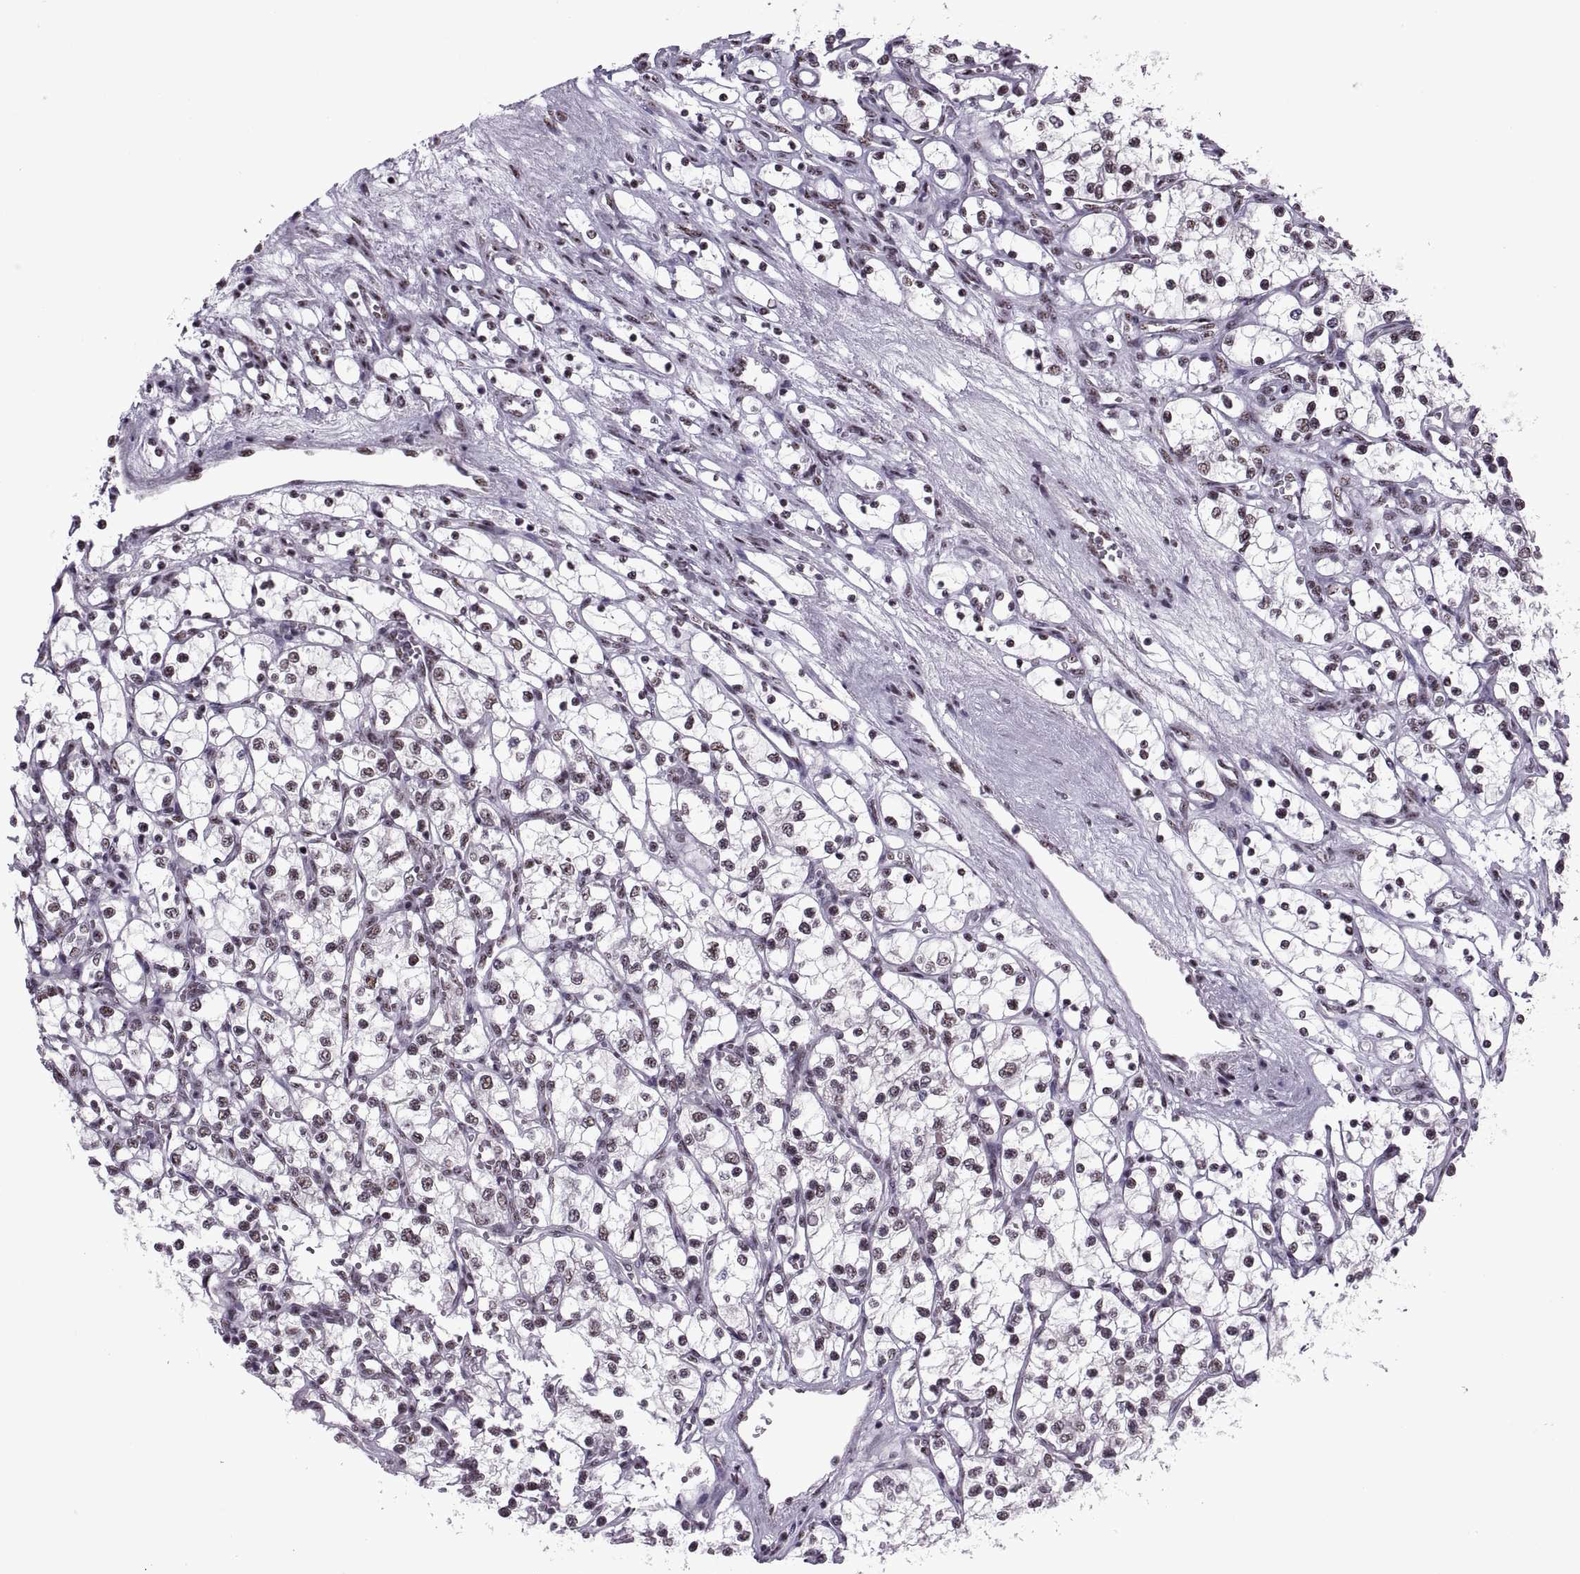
{"staining": {"intensity": "weak", "quantity": ">75%", "location": "nuclear"}, "tissue": "renal cancer", "cell_type": "Tumor cells", "image_type": "cancer", "snomed": [{"axis": "morphology", "description": "Adenocarcinoma, NOS"}, {"axis": "topography", "description": "Kidney"}], "caption": "This micrograph shows renal adenocarcinoma stained with IHC to label a protein in brown. The nuclear of tumor cells show weak positivity for the protein. Nuclei are counter-stained blue.", "gene": "MAGEA4", "patient": {"sex": "female", "age": 69}}